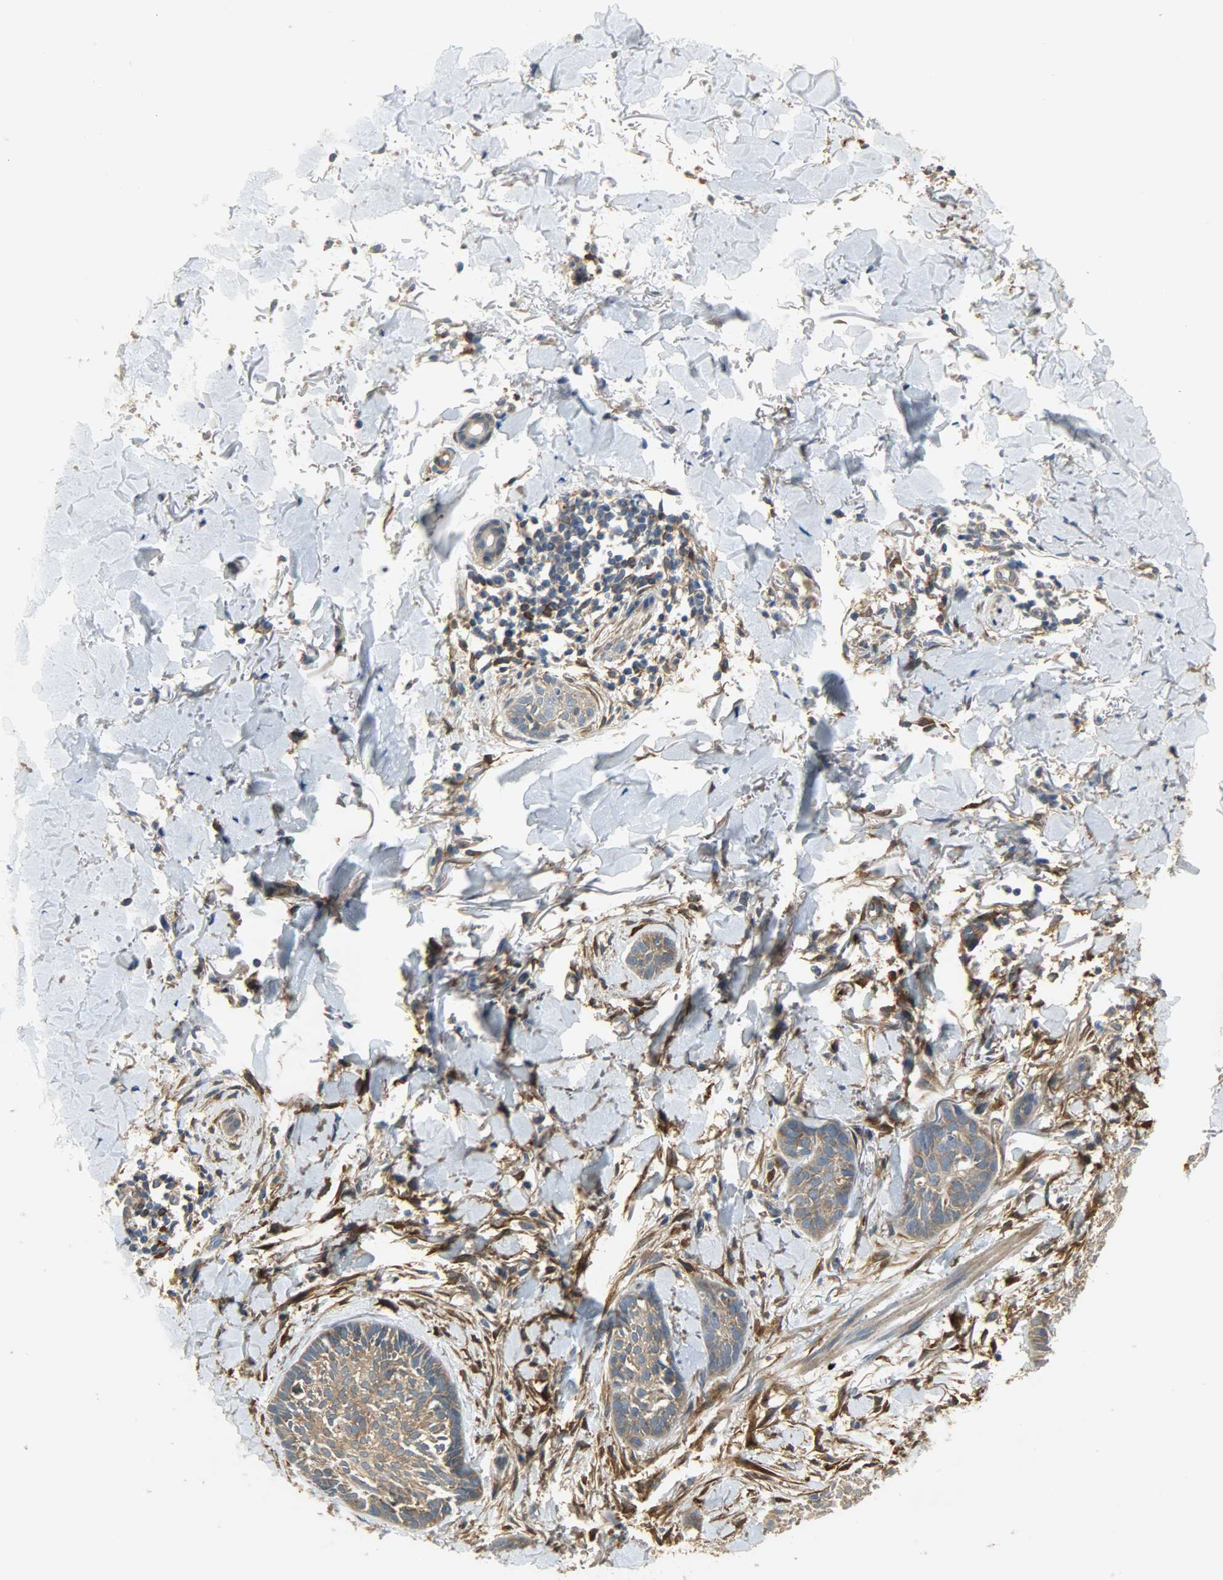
{"staining": {"intensity": "moderate", "quantity": ">75%", "location": "cytoplasmic/membranous"}, "tissue": "skin cancer", "cell_type": "Tumor cells", "image_type": "cancer", "snomed": [{"axis": "morphology", "description": "Normal tissue, NOS"}, {"axis": "morphology", "description": "Basal cell carcinoma"}, {"axis": "topography", "description": "Skin"}], "caption": "The immunohistochemical stain shows moderate cytoplasmic/membranous expression in tumor cells of skin cancer tissue.", "gene": "C1orf198", "patient": {"sex": "male", "age": 71}}